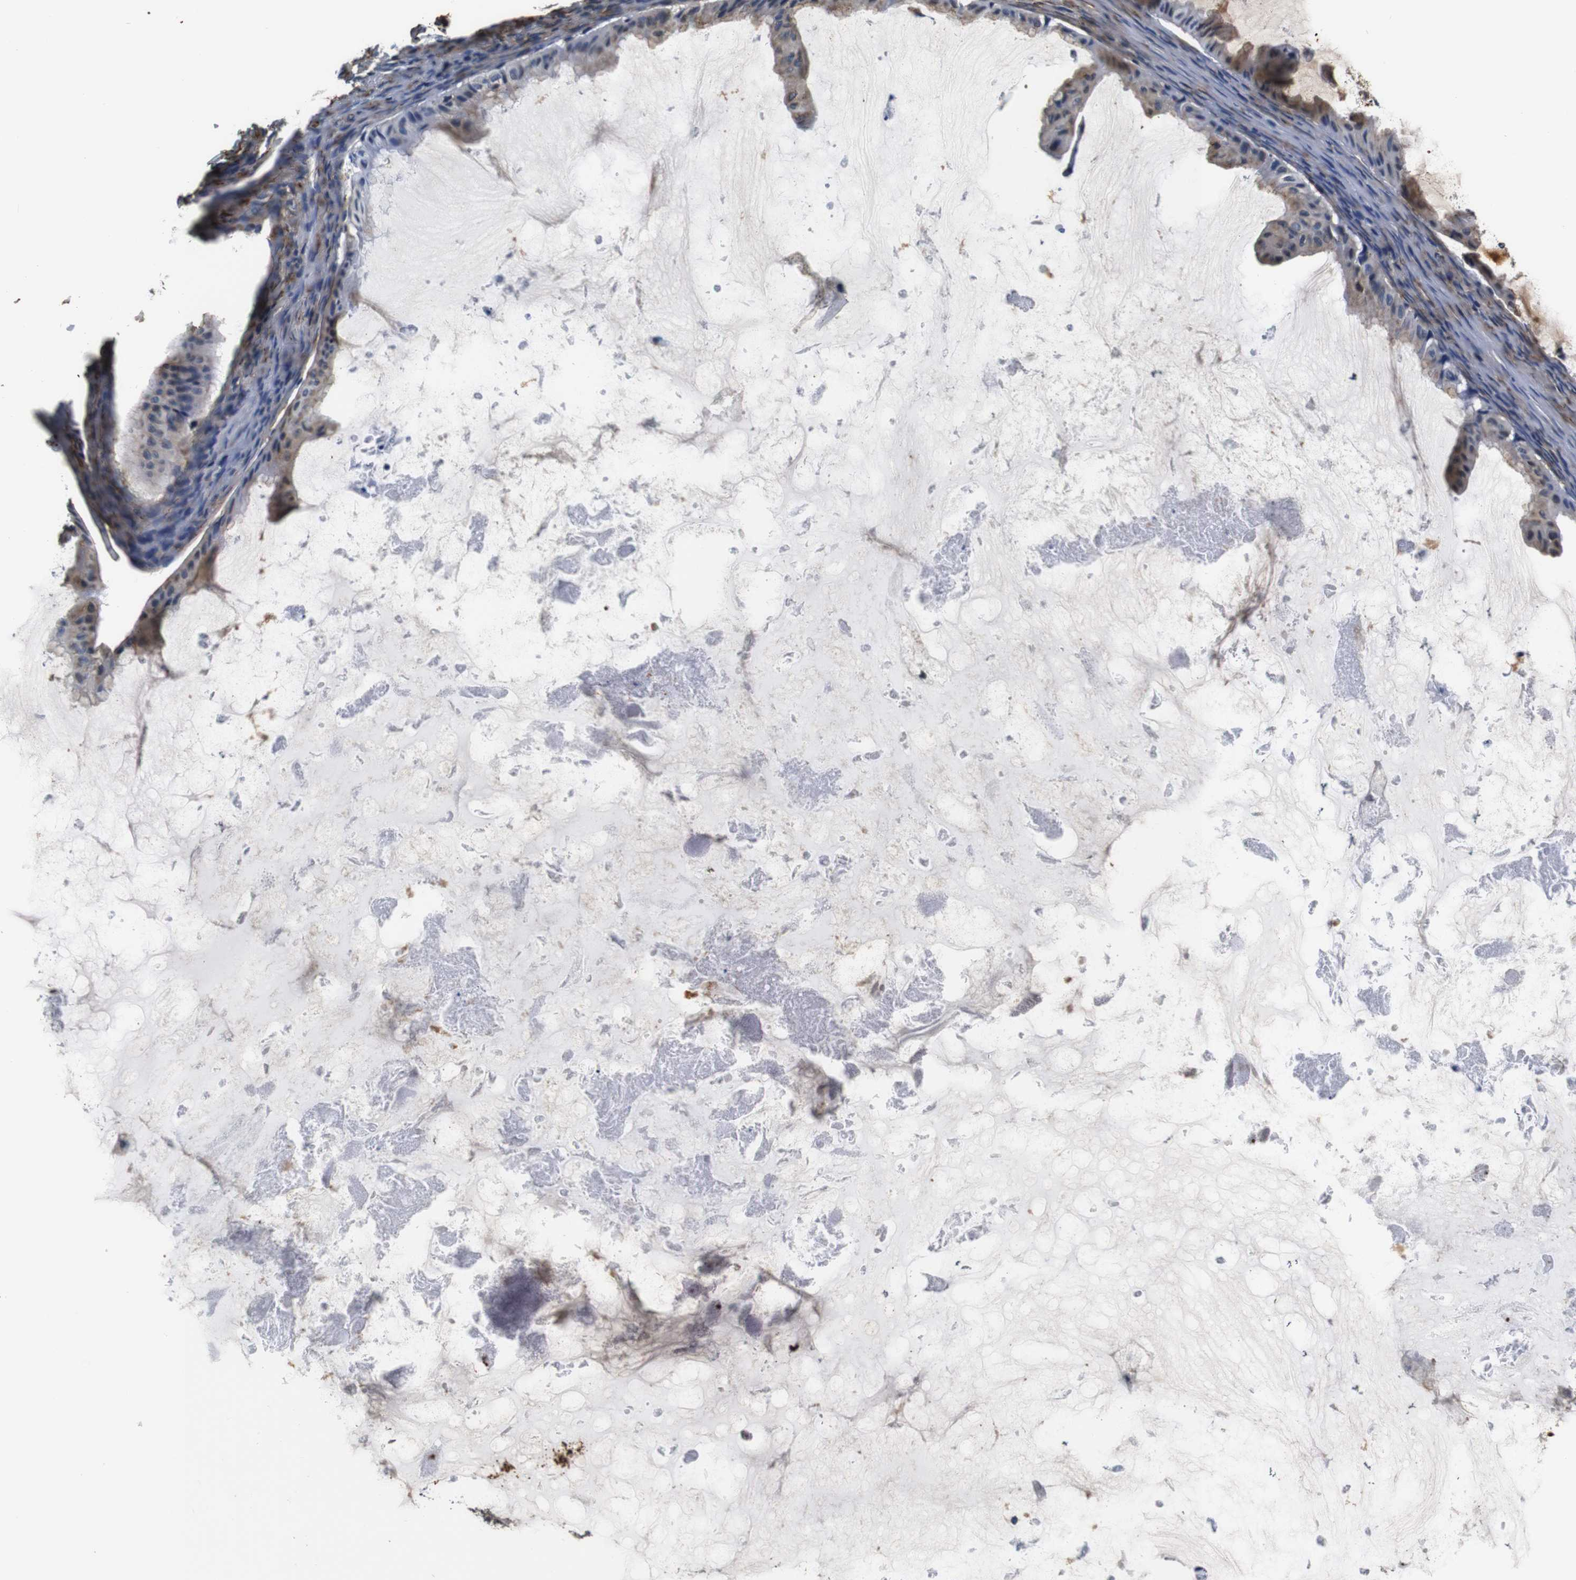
{"staining": {"intensity": "weak", "quantity": "25%-75%", "location": "cytoplasmic/membranous"}, "tissue": "ovarian cancer", "cell_type": "Tumor cells", "image_type": "cancer", "snomed": [{"axis": "morphology", "description": "Cystadenocarcinoma, mucinous, NOS"}, {"axis": "topography", "description": "Ovary"}], "caption": "Immunohistochemical staining of ovarian mucinous cystadenocarcinoma demonstrates weak cytoplasmic/membranous protein expression in approximately 25%-75% of tumor cells. (Brightfield microscopy of DAB IHC at high magnification).", "gene": "COL1A1", "patient": {"sex": "female", "age": 61}}